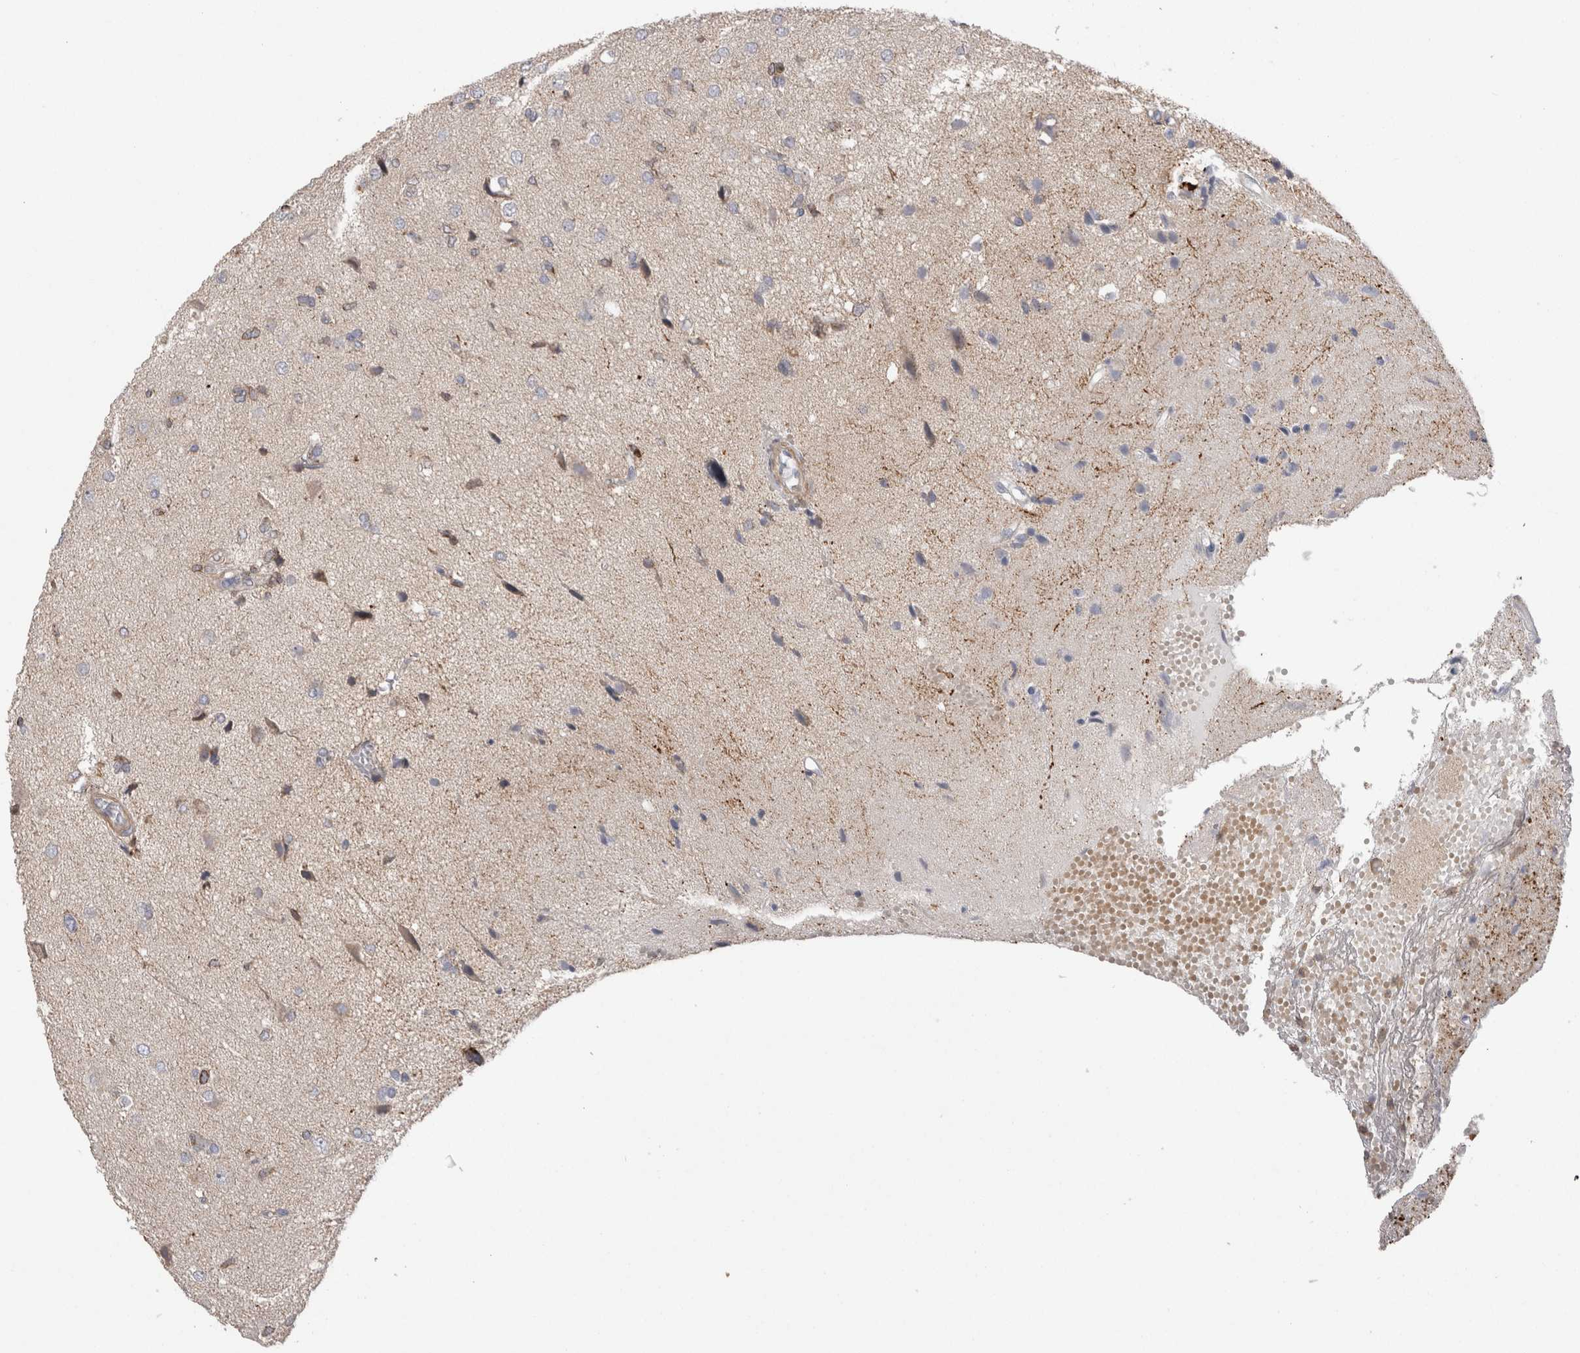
{"staining": {"intensity": "negative", "quantity": "none", "location": "none"}, "tissue": "glioma", "cell_type": "Tumor cells", "image_type": "cancer", "snomed": [{"axis": "morphology", "description": "Glioma, malignant, High grade"}, {"axis": "topography", "description": "Brain"}], "caption": "DAB immunohistochemical staining of human malignant glioma (high-grade) reveals no significant staining in tumor cells. (DAB immunohistochemistry (IHC), high magnification).", "gene": "DARS2", "patient": {"sex": "female", "age": 59}}